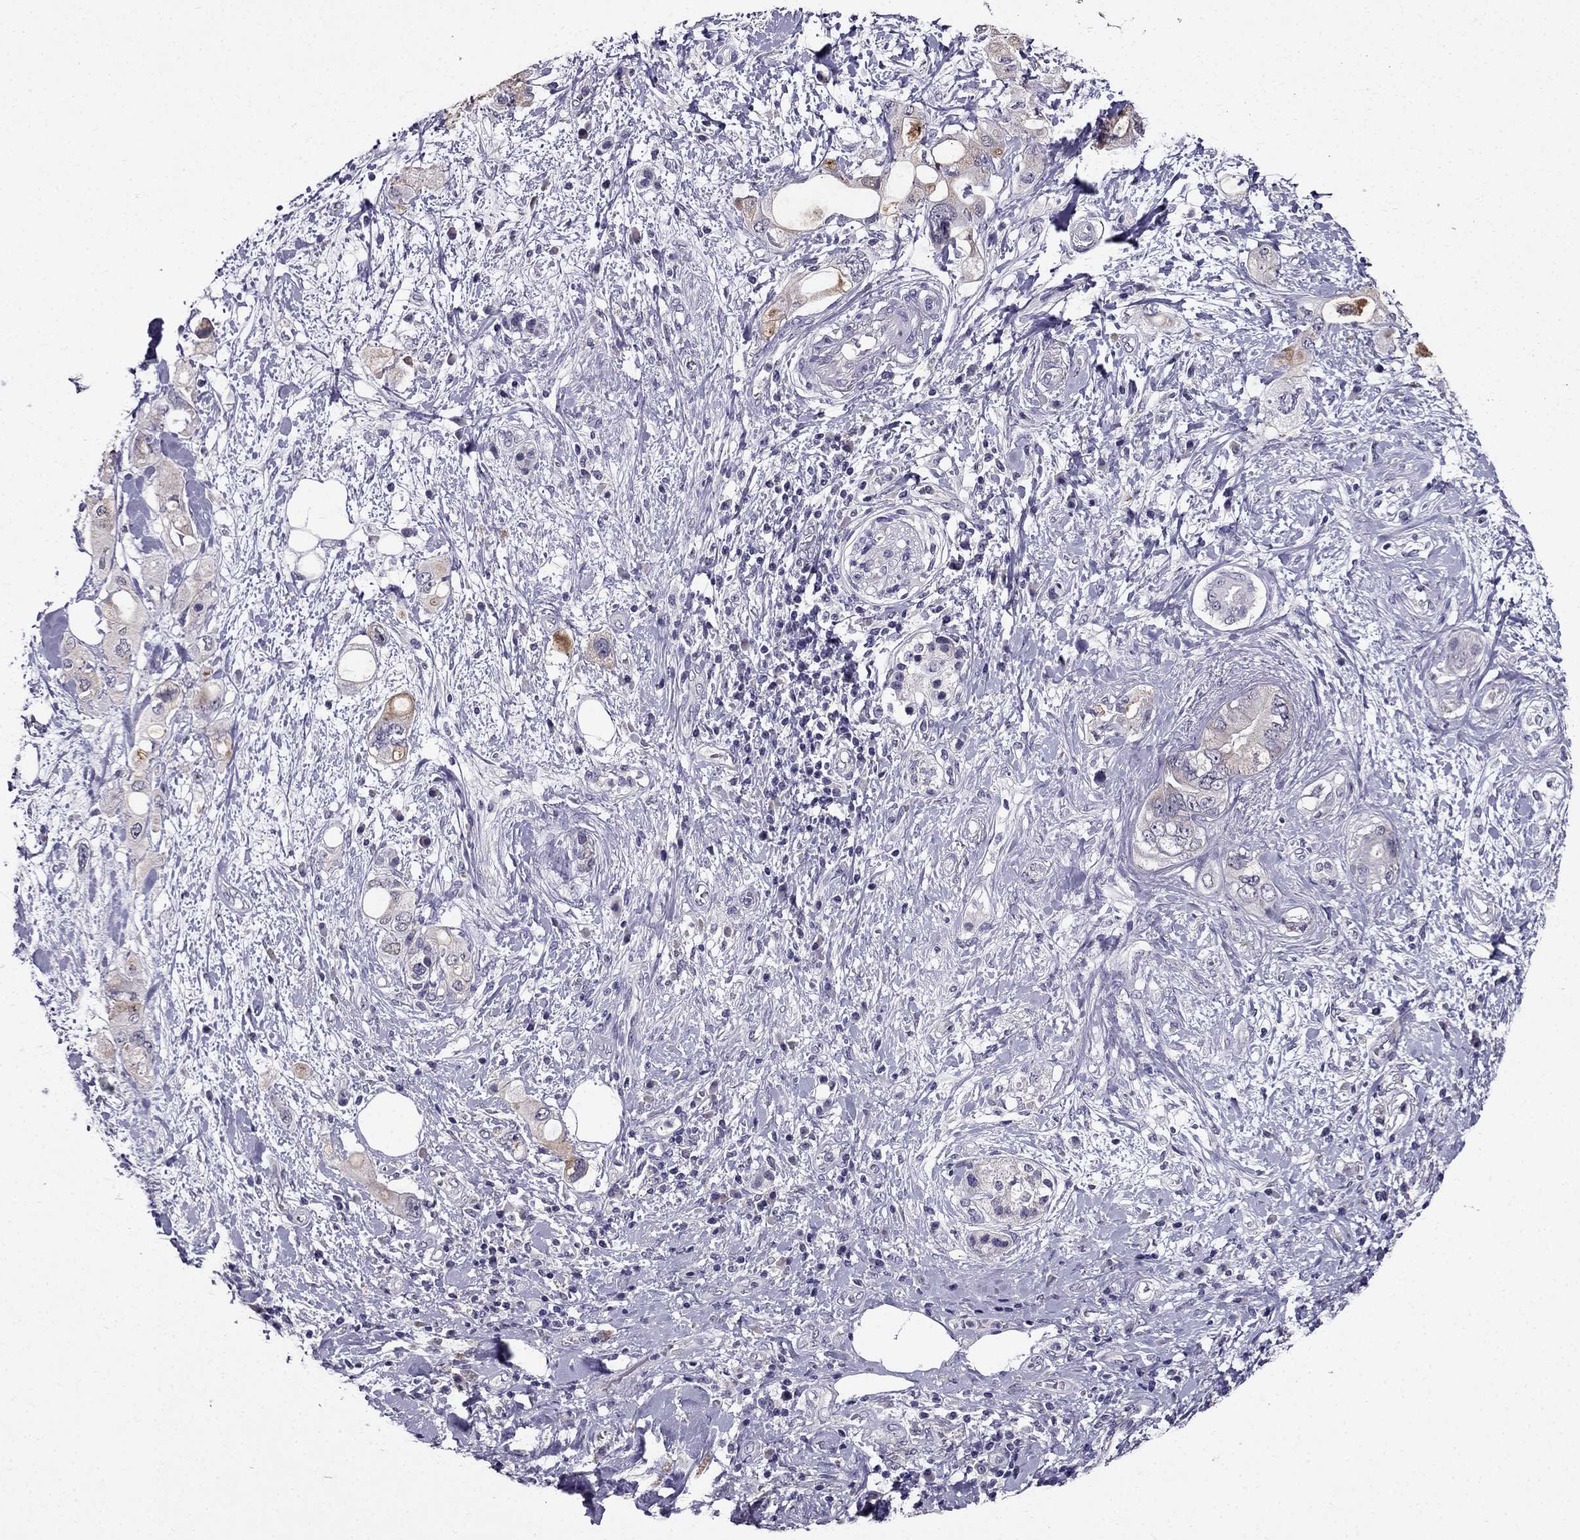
{"staining": {"intensity": "weak", "quantity": "25%-75%", "location": "cytoplasmic/membranous"}, "tissue": "pancreatic cancer", "cell_type": "Tumor cells", "image_type": "cancer", "snomed": [{"axis": "morphology", "description": "Adenocarcinoma, NOS"}, {"axis": "topography", "description": "Pancreas"}], "caption": "Human adenocarcinoma (pancreatic) stained with a protein marker shows weak staining in tumor cells.", "gene": "DUSP15", "patient": {"sex": "female", "age": 56}}